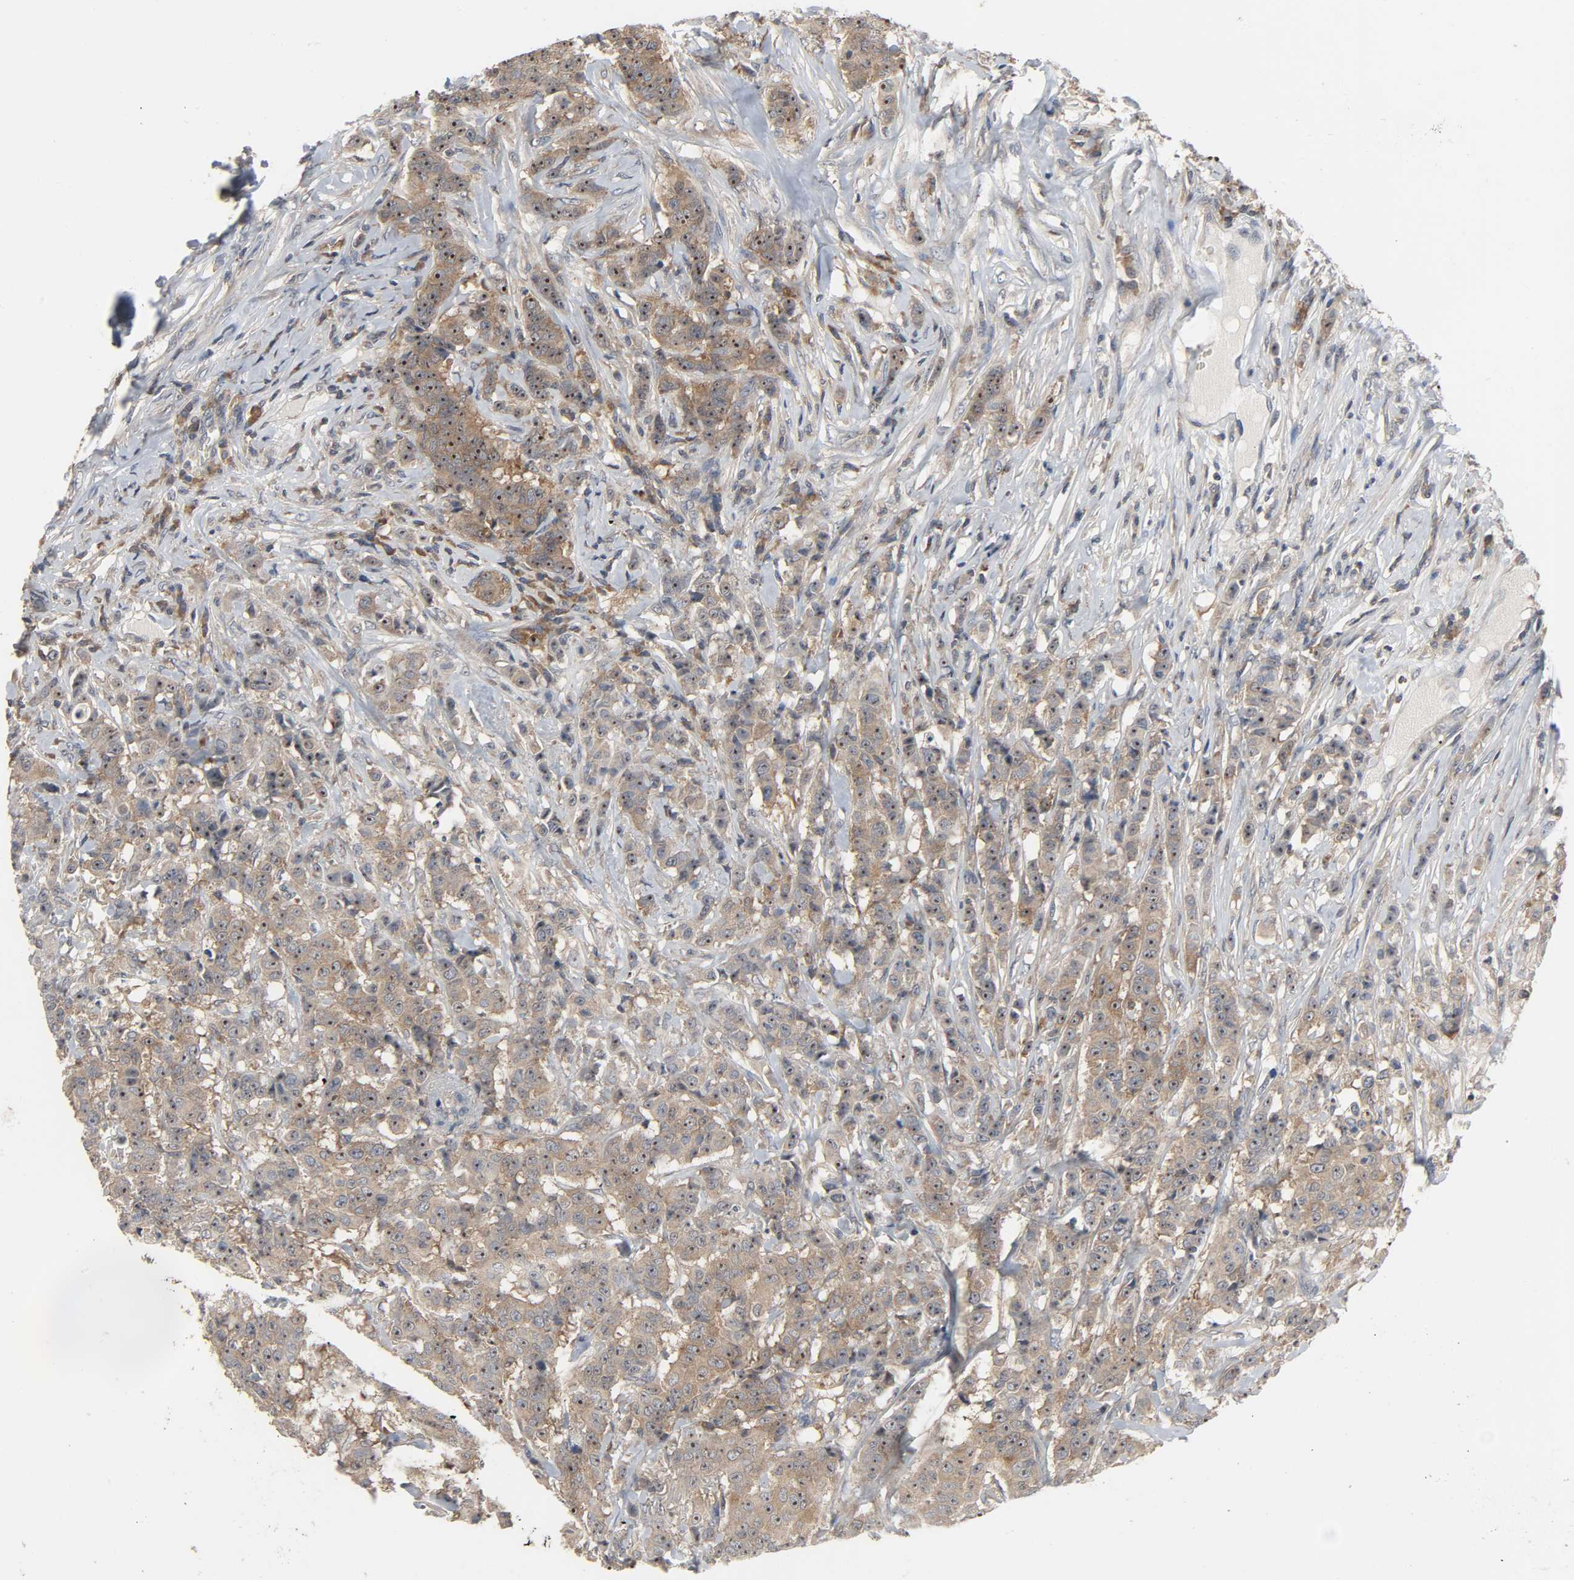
{"staining": {"intensity": "strong", "quantity": ">75%", "location": "cytoplasmic/membranous,nuclear"}, "tissue": "breast cancer", "cell_type": "Tumor cells", "image_type": "cancer", "snomed": [{"axis": "morphology", "description": "Duct carcinoma"}, {"axis": "topography", "description": "Breast"}], "caption": "Protein positivity by immunohistochemistry displays strong cytoplasmic/membranous and nuclear staining in about >75% of tumor cells in breast cancer (infiltrating ductal carcinoma). The protein of interest is shown in brown color, while the nuclei are stained blue.", "gene": "PLEKHA2", "patient": {"sex": "female", "age": 40}}